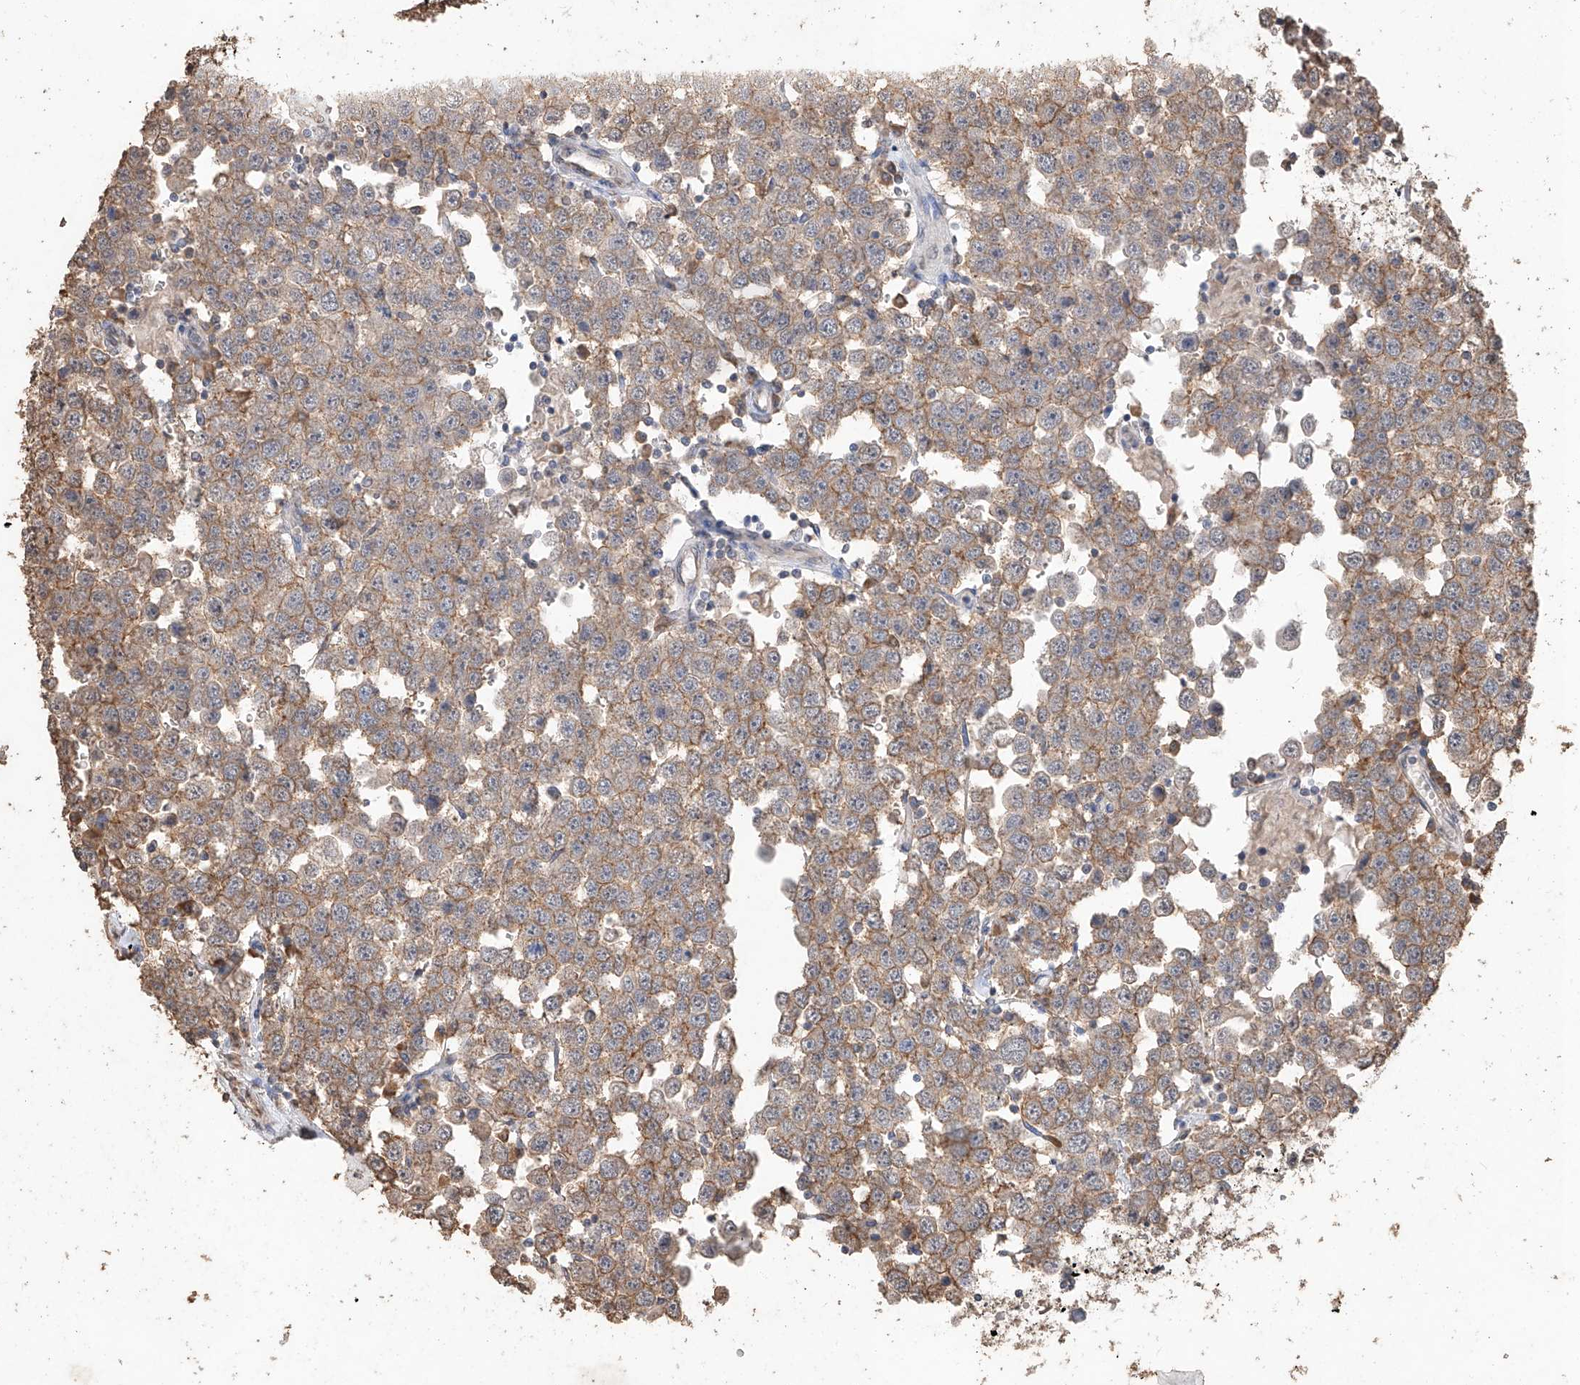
{"staining": {"intensity": "moderate", "quantity": "25%-75%", "location": "cytoplasmic/membranous"}, "tissue": "testis cancer", "cell_type": "Tumor cells", "image_type": "cancer", "snomed": [{"axis": "morphology", "description": "Seminoma, NOS"}, {"axis": "topography", "description": "Testis"}], "caption": "High-power microscopy captured an immunohistochemistry (IHC) micrograph of testis cancer (seminoma), revealing moderate cytoplasmic/membranous expression in approximately 25%-75% of tumor cells.", "gene": "ELOVL1", "patient": {"sex": "male", "age": 28}}